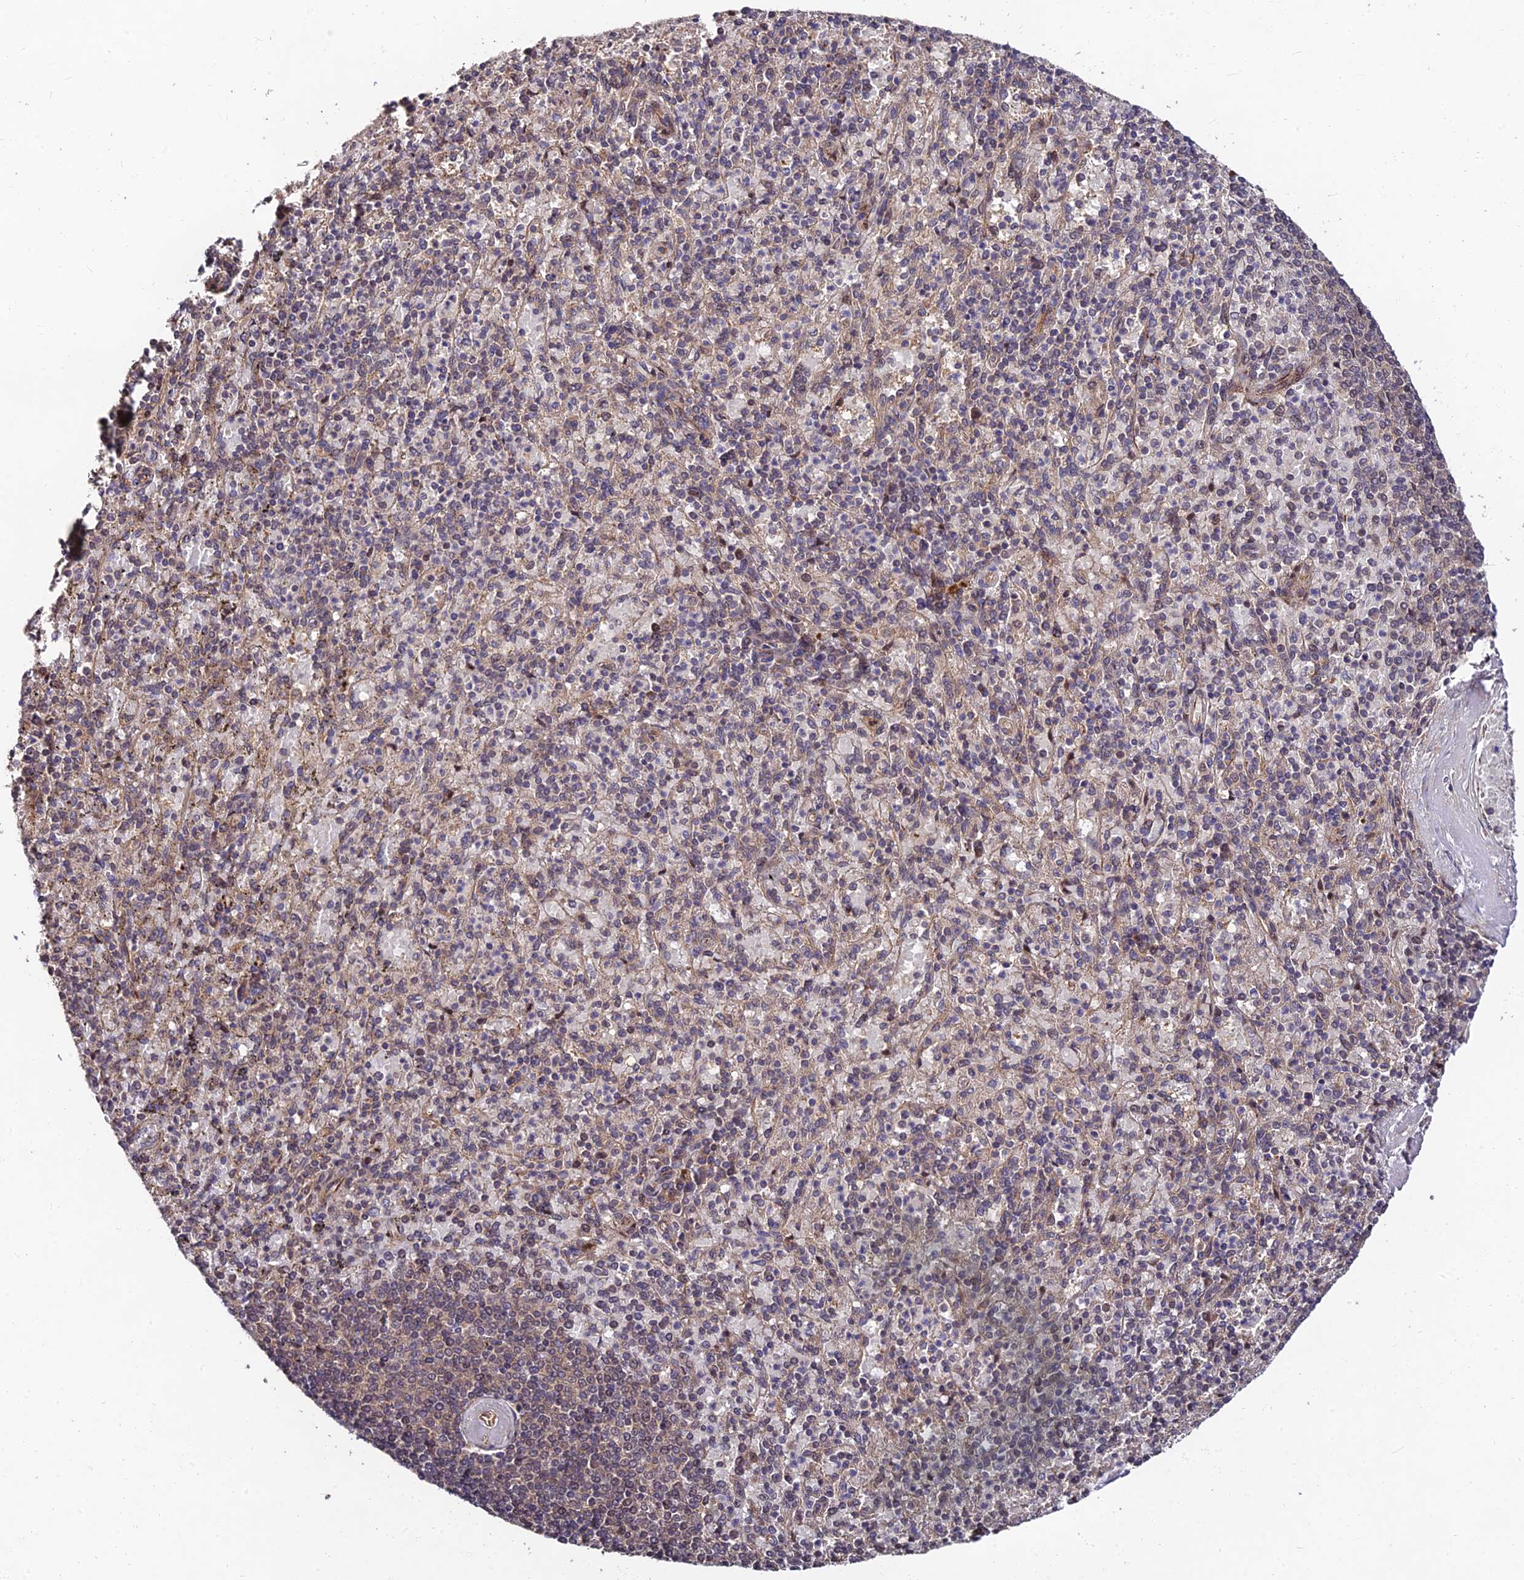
{"staining": {"intensity": "moderate", "quantity": "<25%", "location": "cytoplasmic/membranous"}, "tissue": "spleen", "cell_type": "Cells in red pulp", "image_type": "normal", "snomed": [{"axis": "morphology", "description": "Normal tissue, NOS"}, {"axis": "topography", "description": "Spleen"}], "caption": "Immunohistochemistry photomicrograph of normal spleen: spleen stained using immunohistochemistry (IHC) reveals low levels of moderate protein expression localized specifically in the cytoplasmic/membranous of cells in red pulp, appearing as a cytoplasmic/membranous brown color.", "gene": "MKKS", "patient": {"sex": "male", "age": 82}}